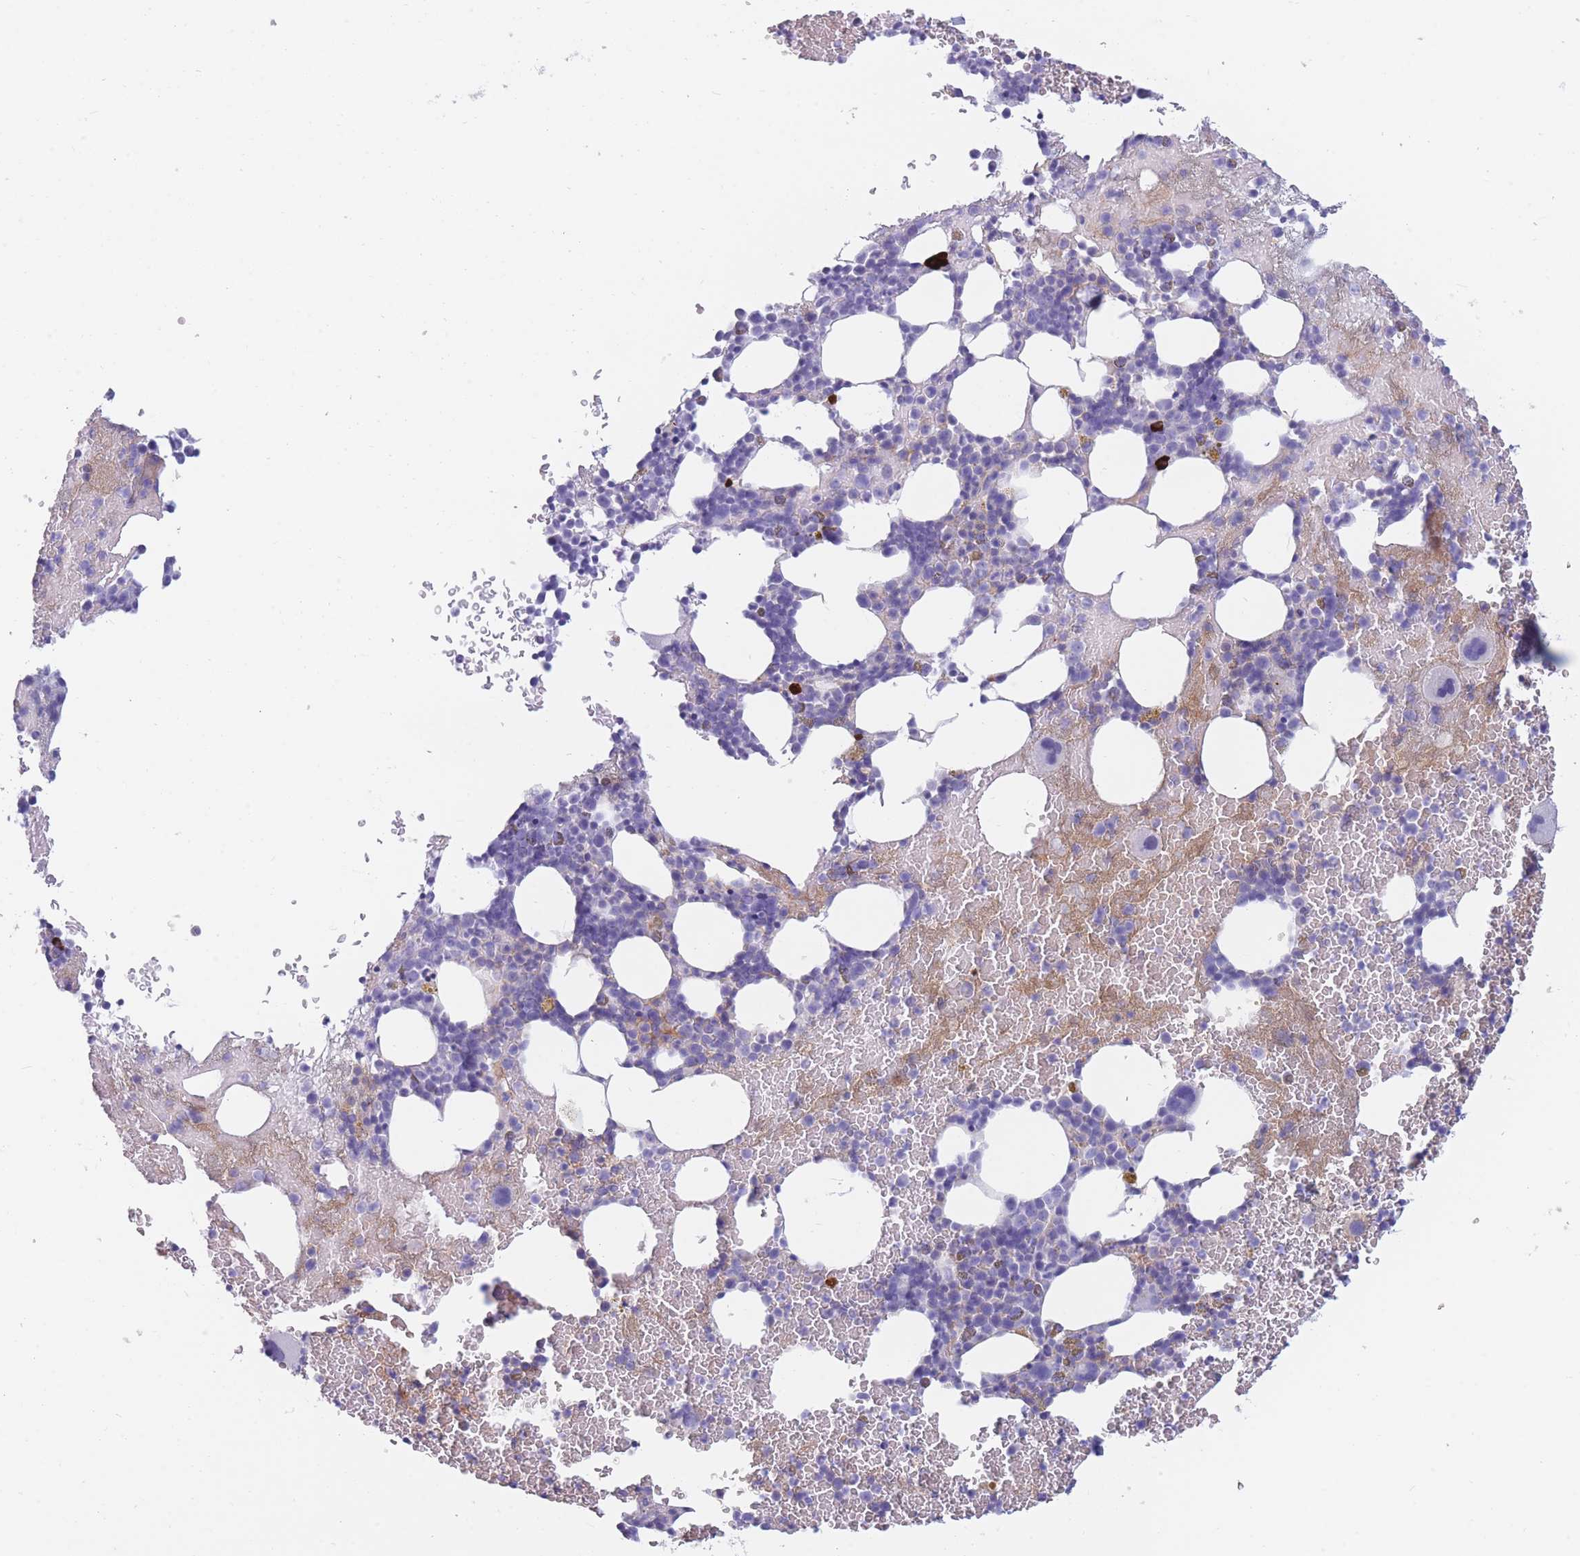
{"staining": {"intensity": "strong", "quantity": "<25%", "location": "cytoplasmic/membranous"}, "tissue": "bone marrow", "cell_type": "Hematopoietic cells", "image_type": "normal", "snomed": [{"axis": "morphology", "description": "Normal tissue, NOS"}, {"axis": "topography", "description": "Bone marrow"}], "caption": "IHC staining of normal bone marrow, which reveals medium levels of strong cytoplasmic/membranous staining in about <25% of hematopoietic cells indicating strong cytoplasmic/membranous protein expression. The staining was performed using DAB (3,3'-diaminobenzidine) (brown) for protein detection and nuclei were counterstained in hematoxylin (blue).", "gene": "TNFSF11", "patient": {"sex": "male", "age": 26}}